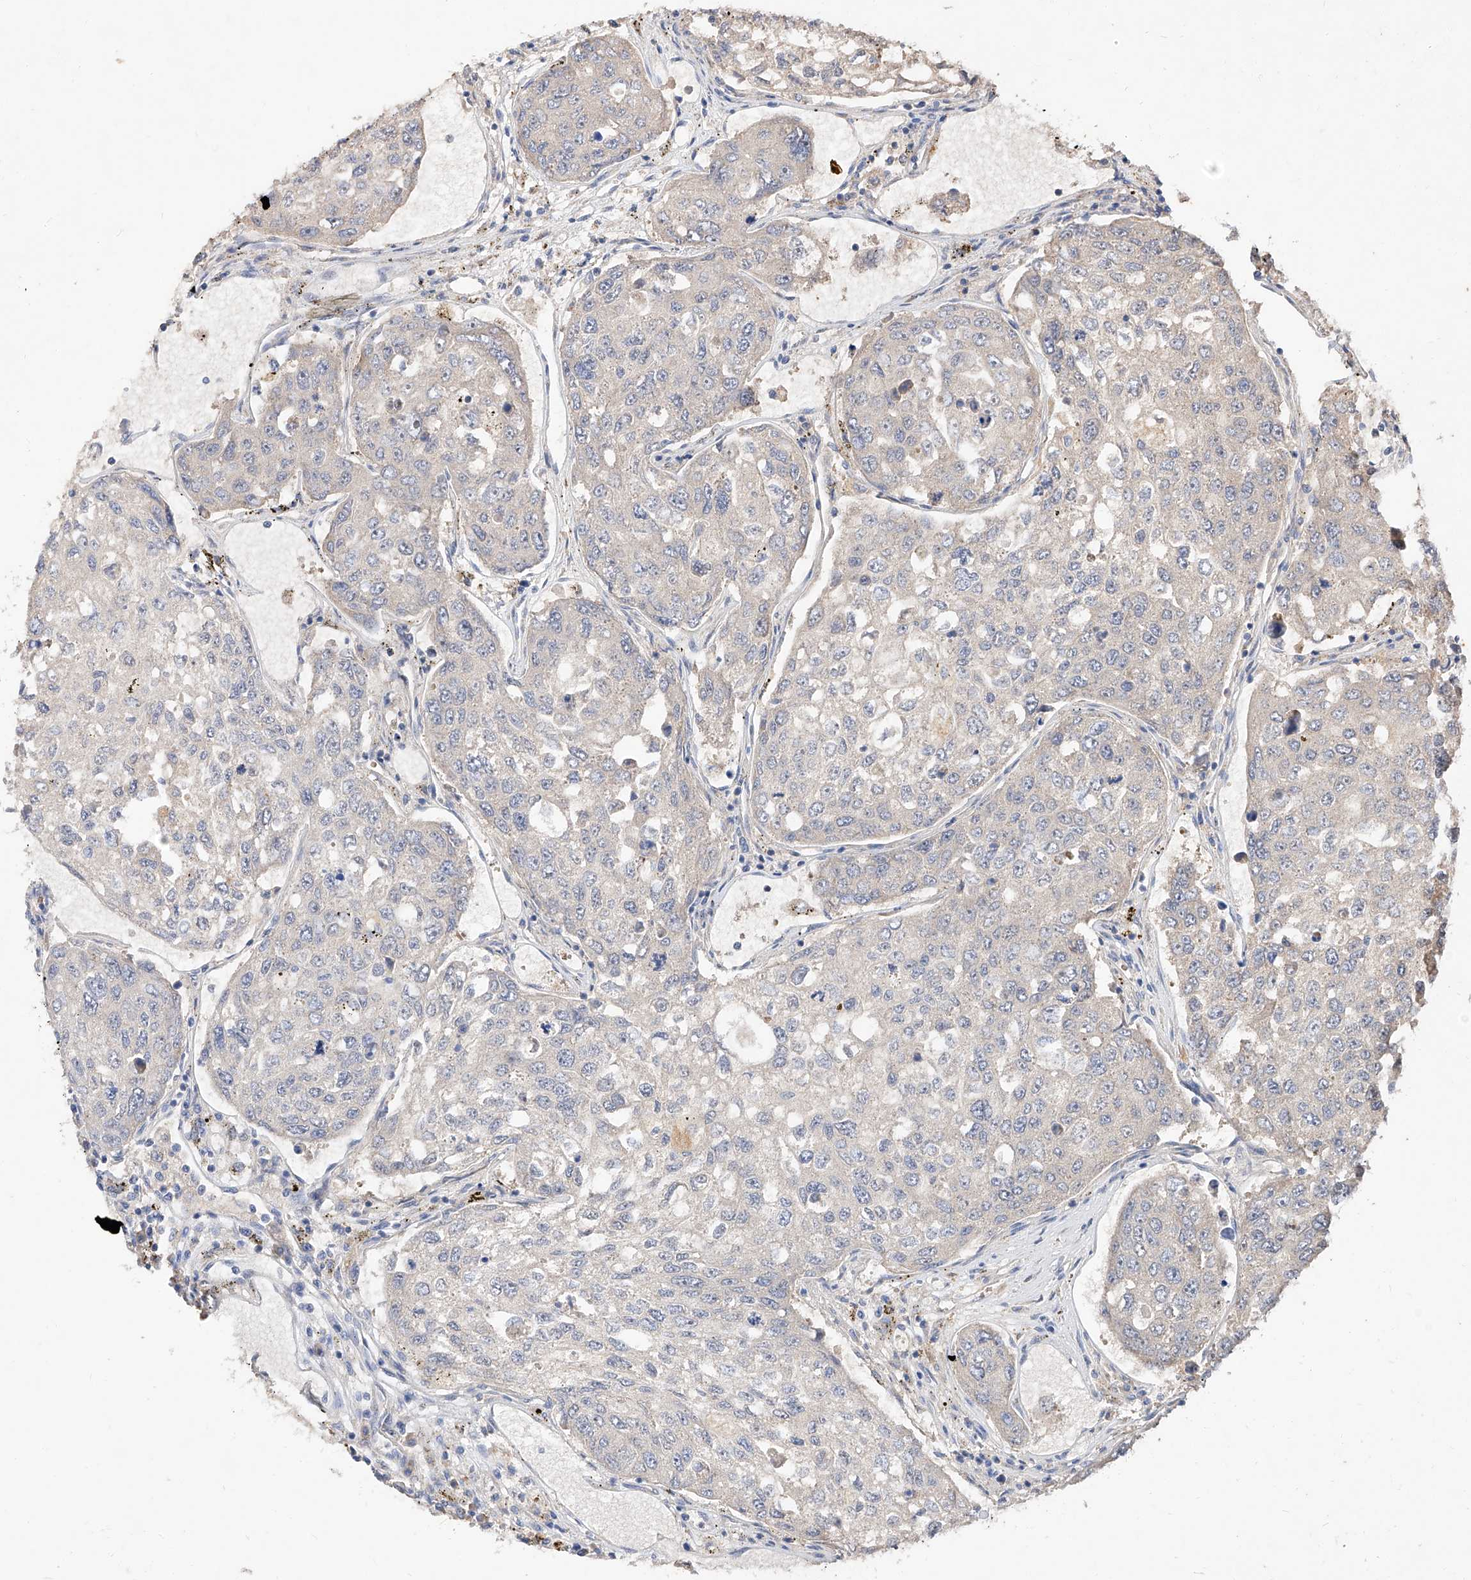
{"staining": {"intensity": "negative", "quantity": "none", "location": "none"}, "tissue": "urothelial cancer", "cell_type": "Tumor cells", "image_type": "cancer", "snomed": [{"axis": "morphology", "description": "Urothelial carcinoma, High grade"}, {"axis": "topography", "description": "Lymph node"}, {"axis": "topography", "description": "Urinary bladder"}], "caption": "This is a histopathology image of IHC staining of urothelial carcinoma (high-grade), which shows no staining in tumor cells.", "gene": "DIRAS3", "patient": {"sex": "male", "age": 51}}